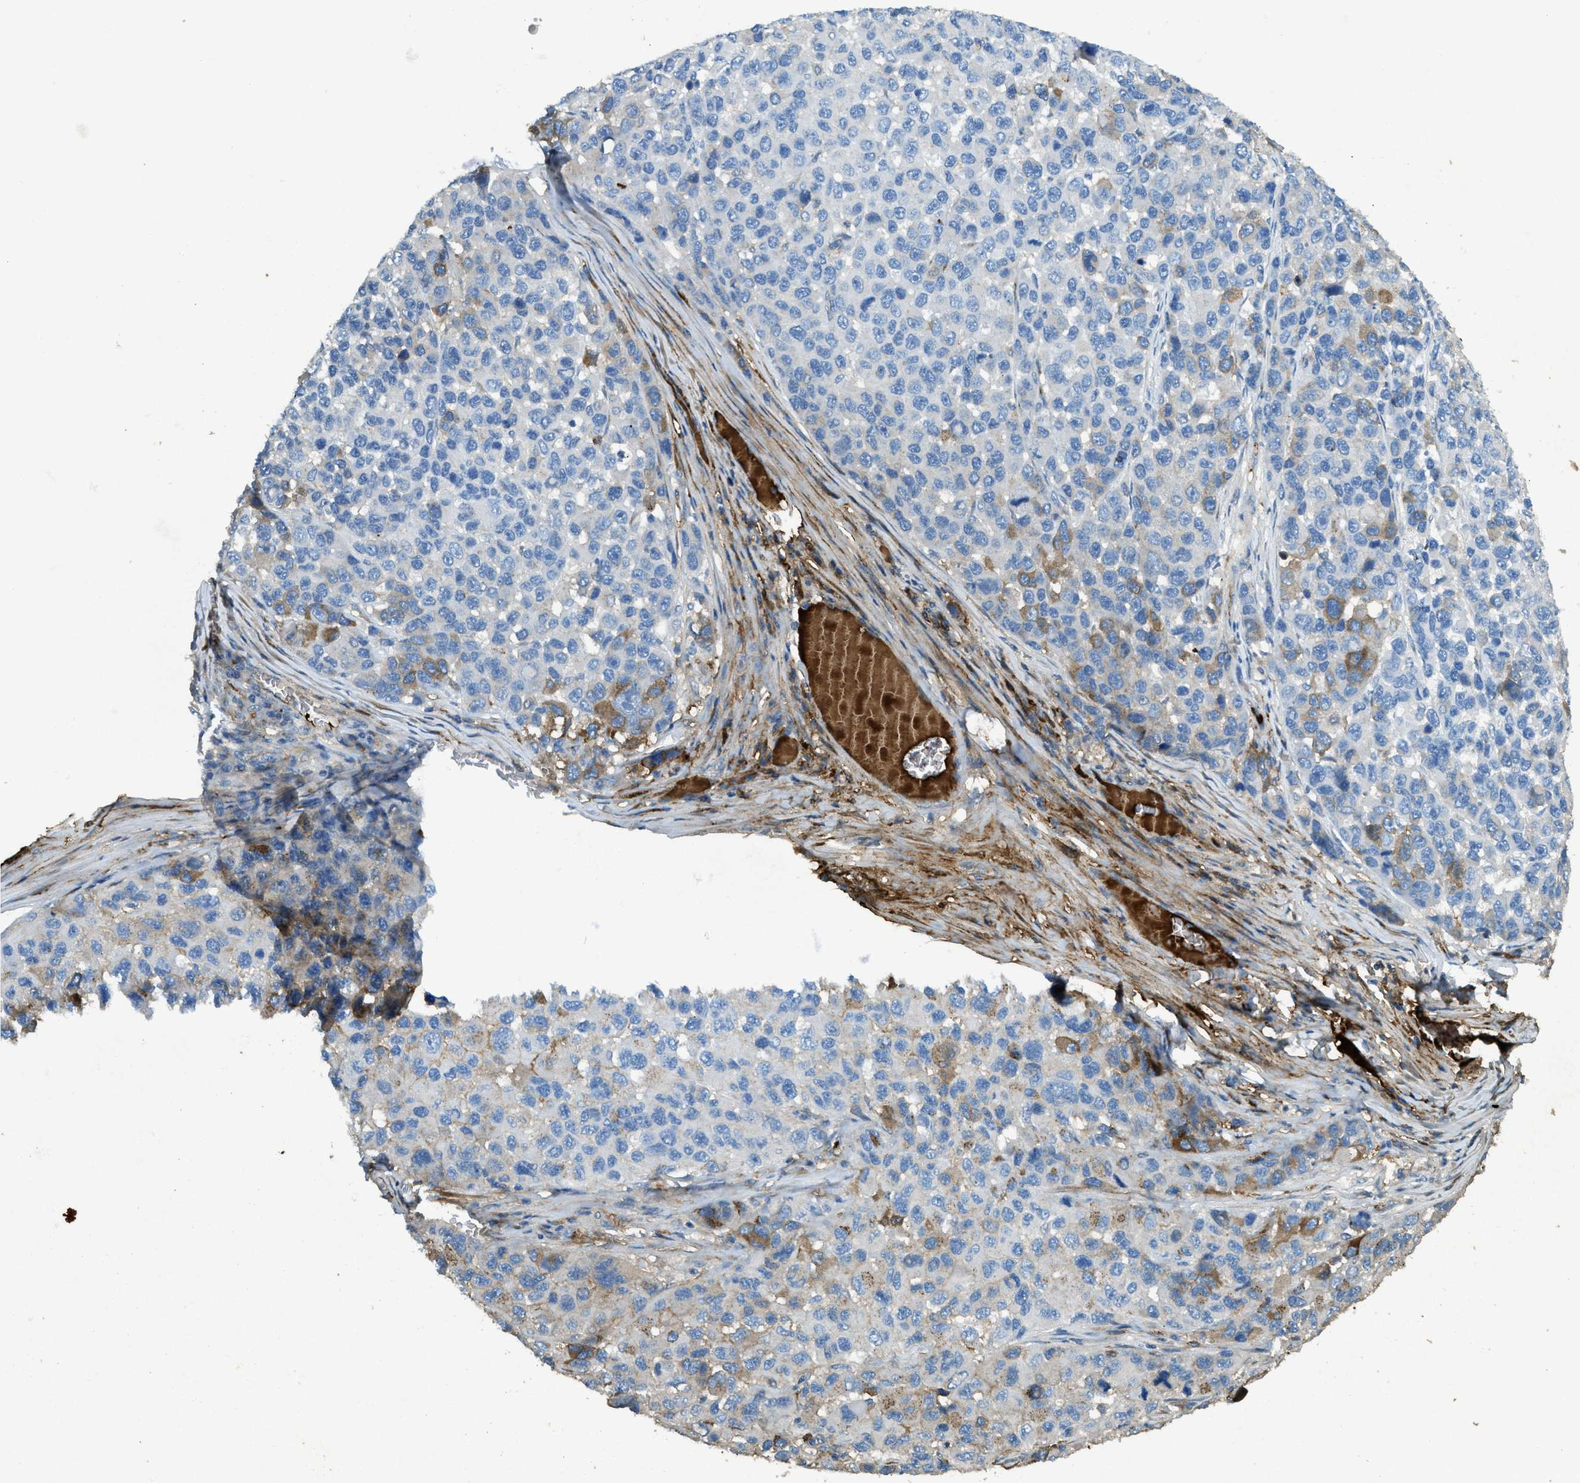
{"staining": {"intensity": "negative", "quantity": "none", "location": "none"}, "tissue": "melanoma", "cell_type": "Tumor cells", "image_type": "cancer", "snomed": [{"axis": "morphology", "description": "Malignant melanoma, NOS"}, {"axis": "topography", "description": "Skin"}], "caption": "A histopathology image of melanoma stained for a protein exhibits no brown staining in tumor cells.", "gene": "TRIM59", "patient": {"sex": "male", "age": 53}}